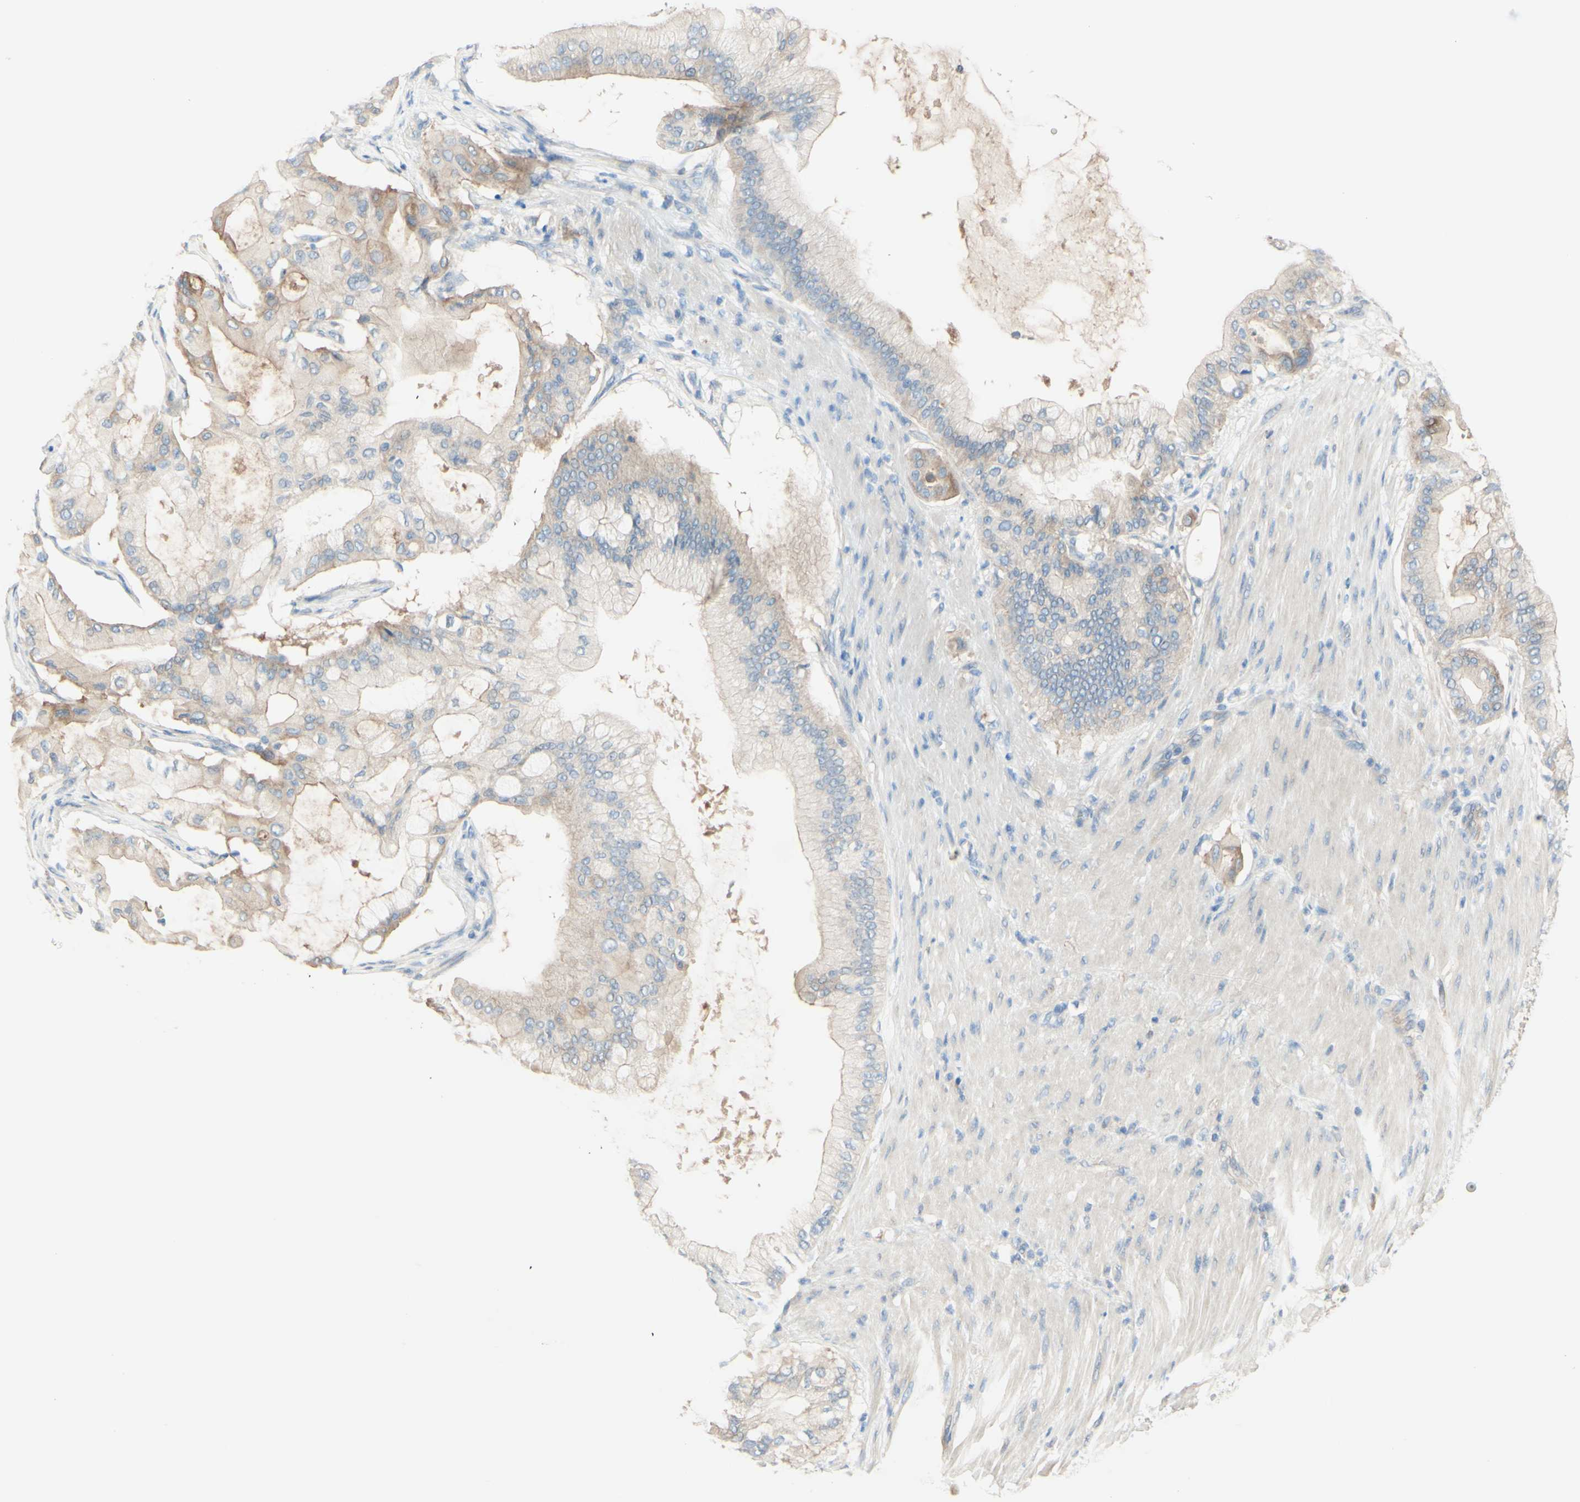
{"staining": {"intensity": "weak", "quantity": "25%-75%", "location": "cytoplasmic/membranous"}, "tissue": "pancreatic cancer", "cell_type": "Tumor cells", "image_type": "cancer", "snomed": [{"axis": "morphology", "description": "Adenocarcinoma, NOS"}, {"axis": "morphology", "description": "Adenocarcinoma, metastatic, NOS"}, {"axis": "topography", "description": "Lymph node"}, {"axis": "topography", "description": "Pancreas"}, {"axis": "topography", "description": "Duodenum"}], "caption": "Tumor cells display weak cytoplasmic/membranous expression in about 25%-75% of cells in metastatic adenocarcinoma (pancreatic).", "gene": "MTM1", "patient": {"sex": "female", "age": 64}}